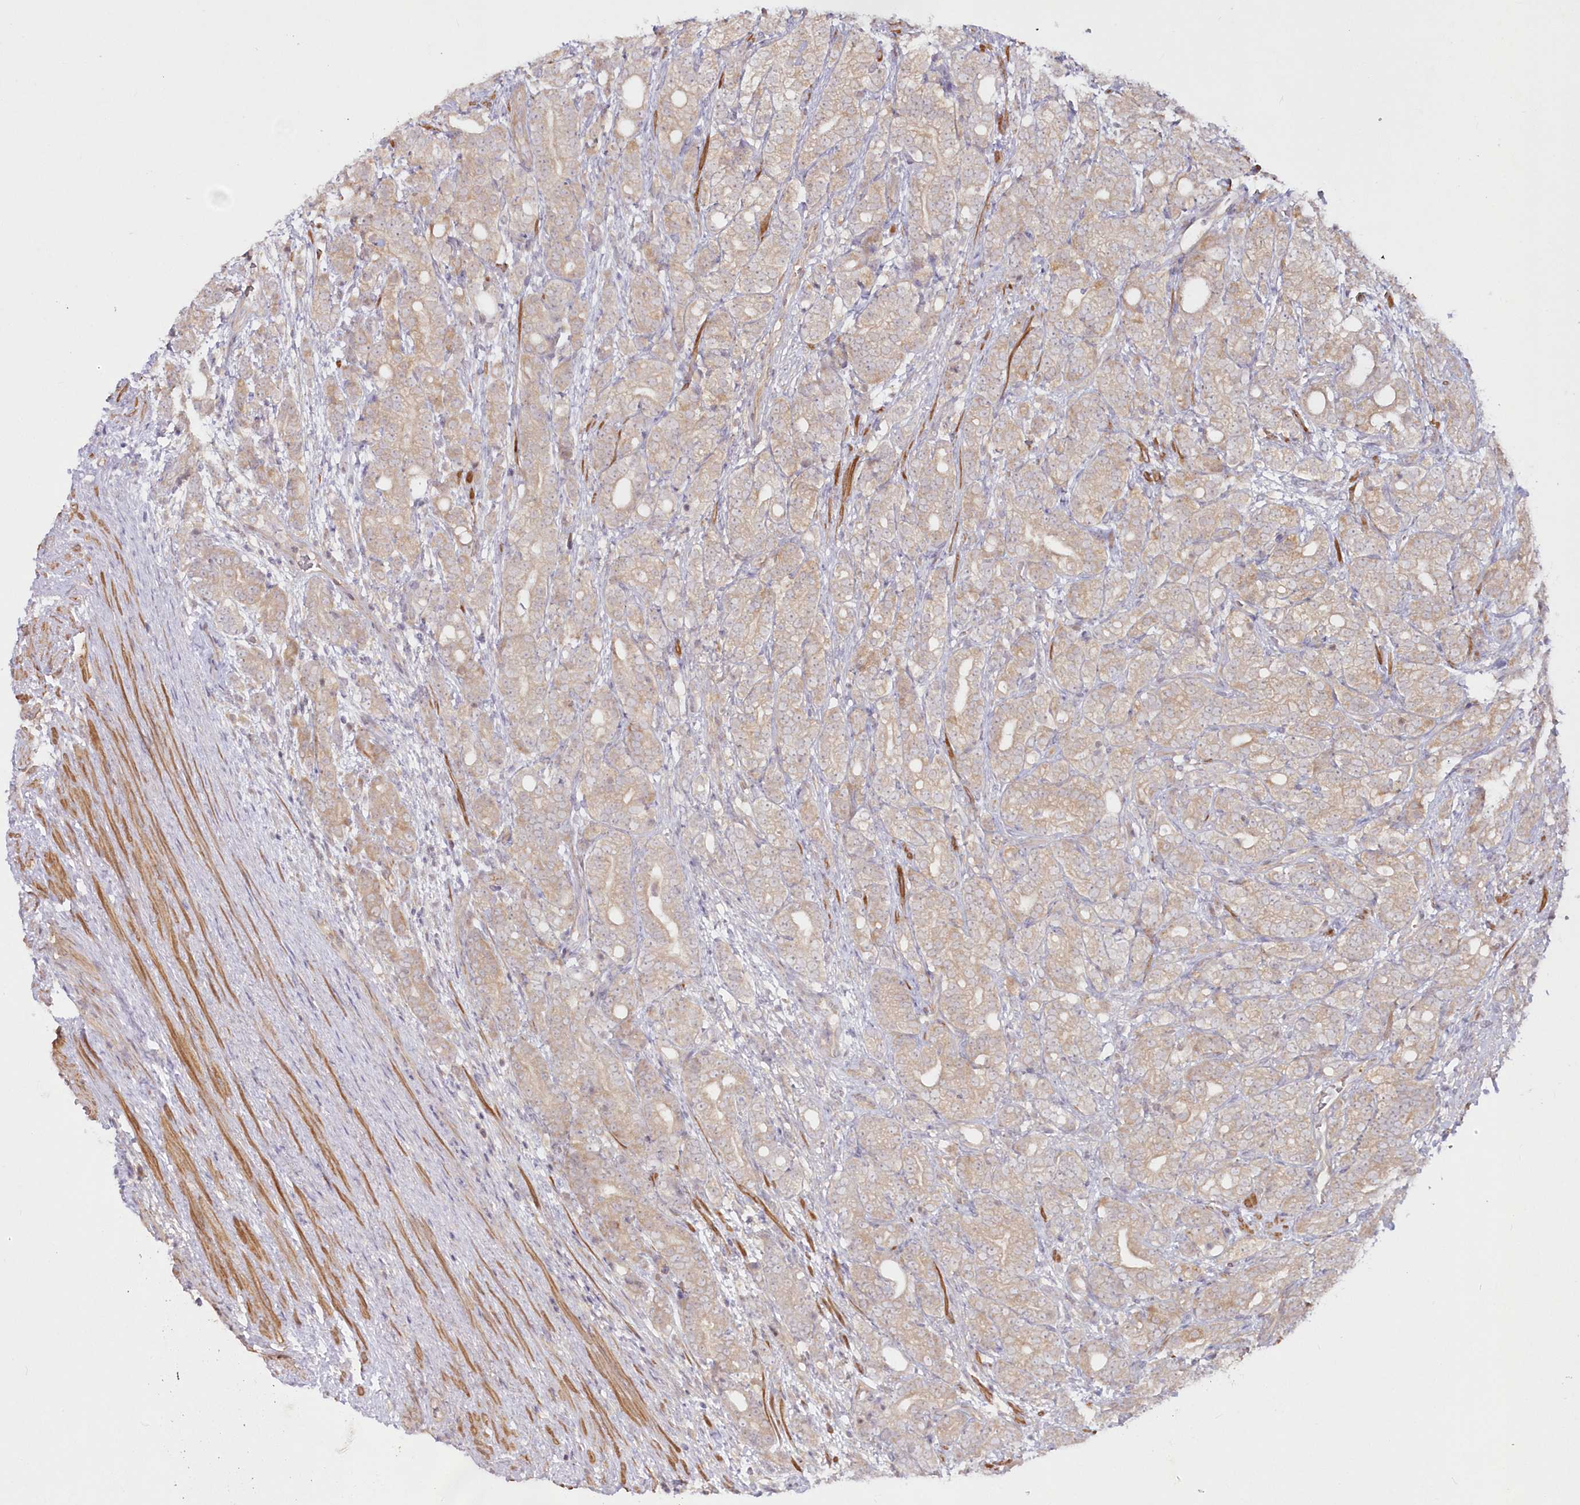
{"staining": {"intensity": "weak", "quantity": "25%-75%", "location": "cytoplasmic/membranous"}, "tissue": "prostate cancer", "cell_type": "Tumor cells", "image_type": "cancer", "snomed": [{"axis": "morphology", "description": "Adenocarcinoma, High grade"}, {"axis": "topography", "description": "Prostate"}], "caption": "About 25%-75% of tumor cells in human prostate cancer (high-grade adenocarcinoma) reveal weak cytoplasmic/membranous protein staining as visualized by brown immunohistochemical staining.", "gene": "IPMK", "patient": {"sex": "male", "age": 57}}